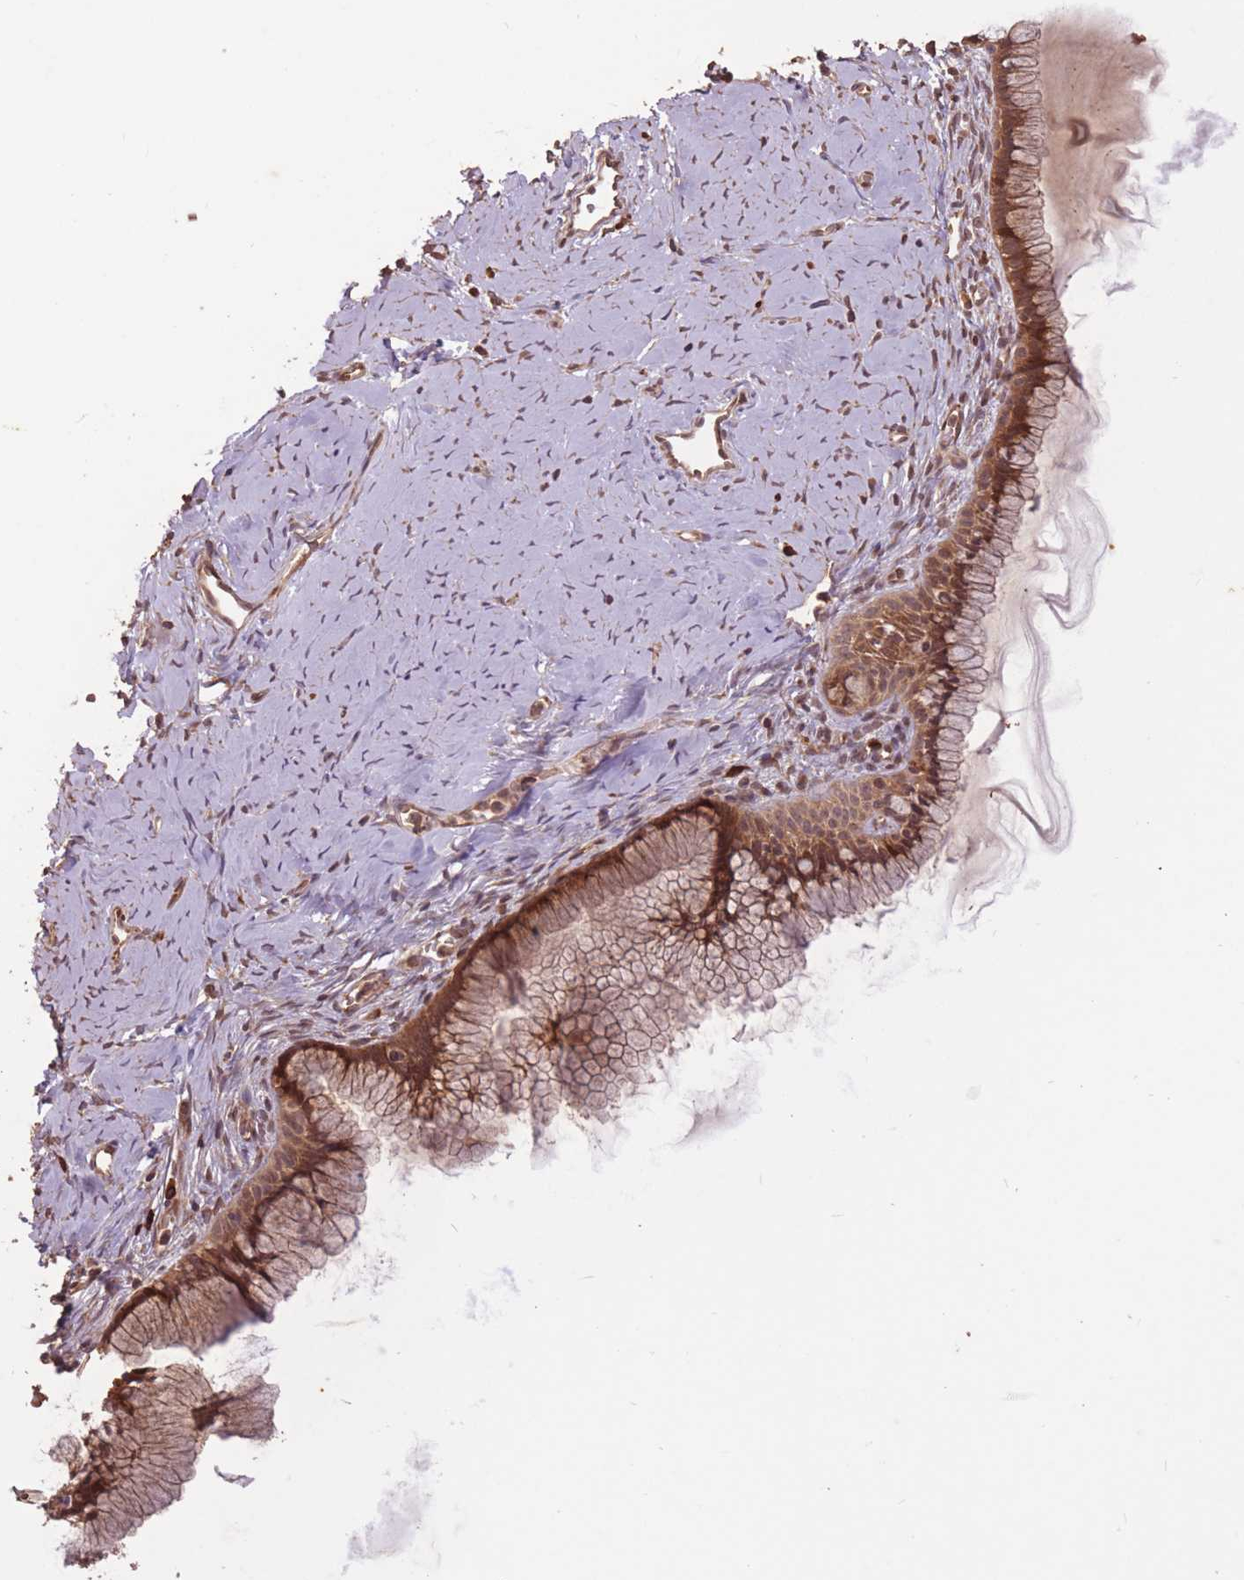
{"staining": {"intensity": "strong", "quantity": ">75%", "location": "cytoplasmic/membranous"}, "tissue": "cervix", "cell_type": "Glandular cells", "image_type": "normal", "snomed": [{"axis": "morphology", "description": "Normal tissue, NOS"}, {"axis": "topography", "description": "Cervix"}], "caption": "DAB (3,3'-diaminobenzidine) immunohistochemical staining of normal human cervix displays strong cytoplasmic/membranous protein expression in about >75% of glandular cells. Immunohistochemistry stains the protein of interest in brown and the nuclei are stained blue.", "gene": "ERBB3", "patient": {"sex": "female", "age": 40}}